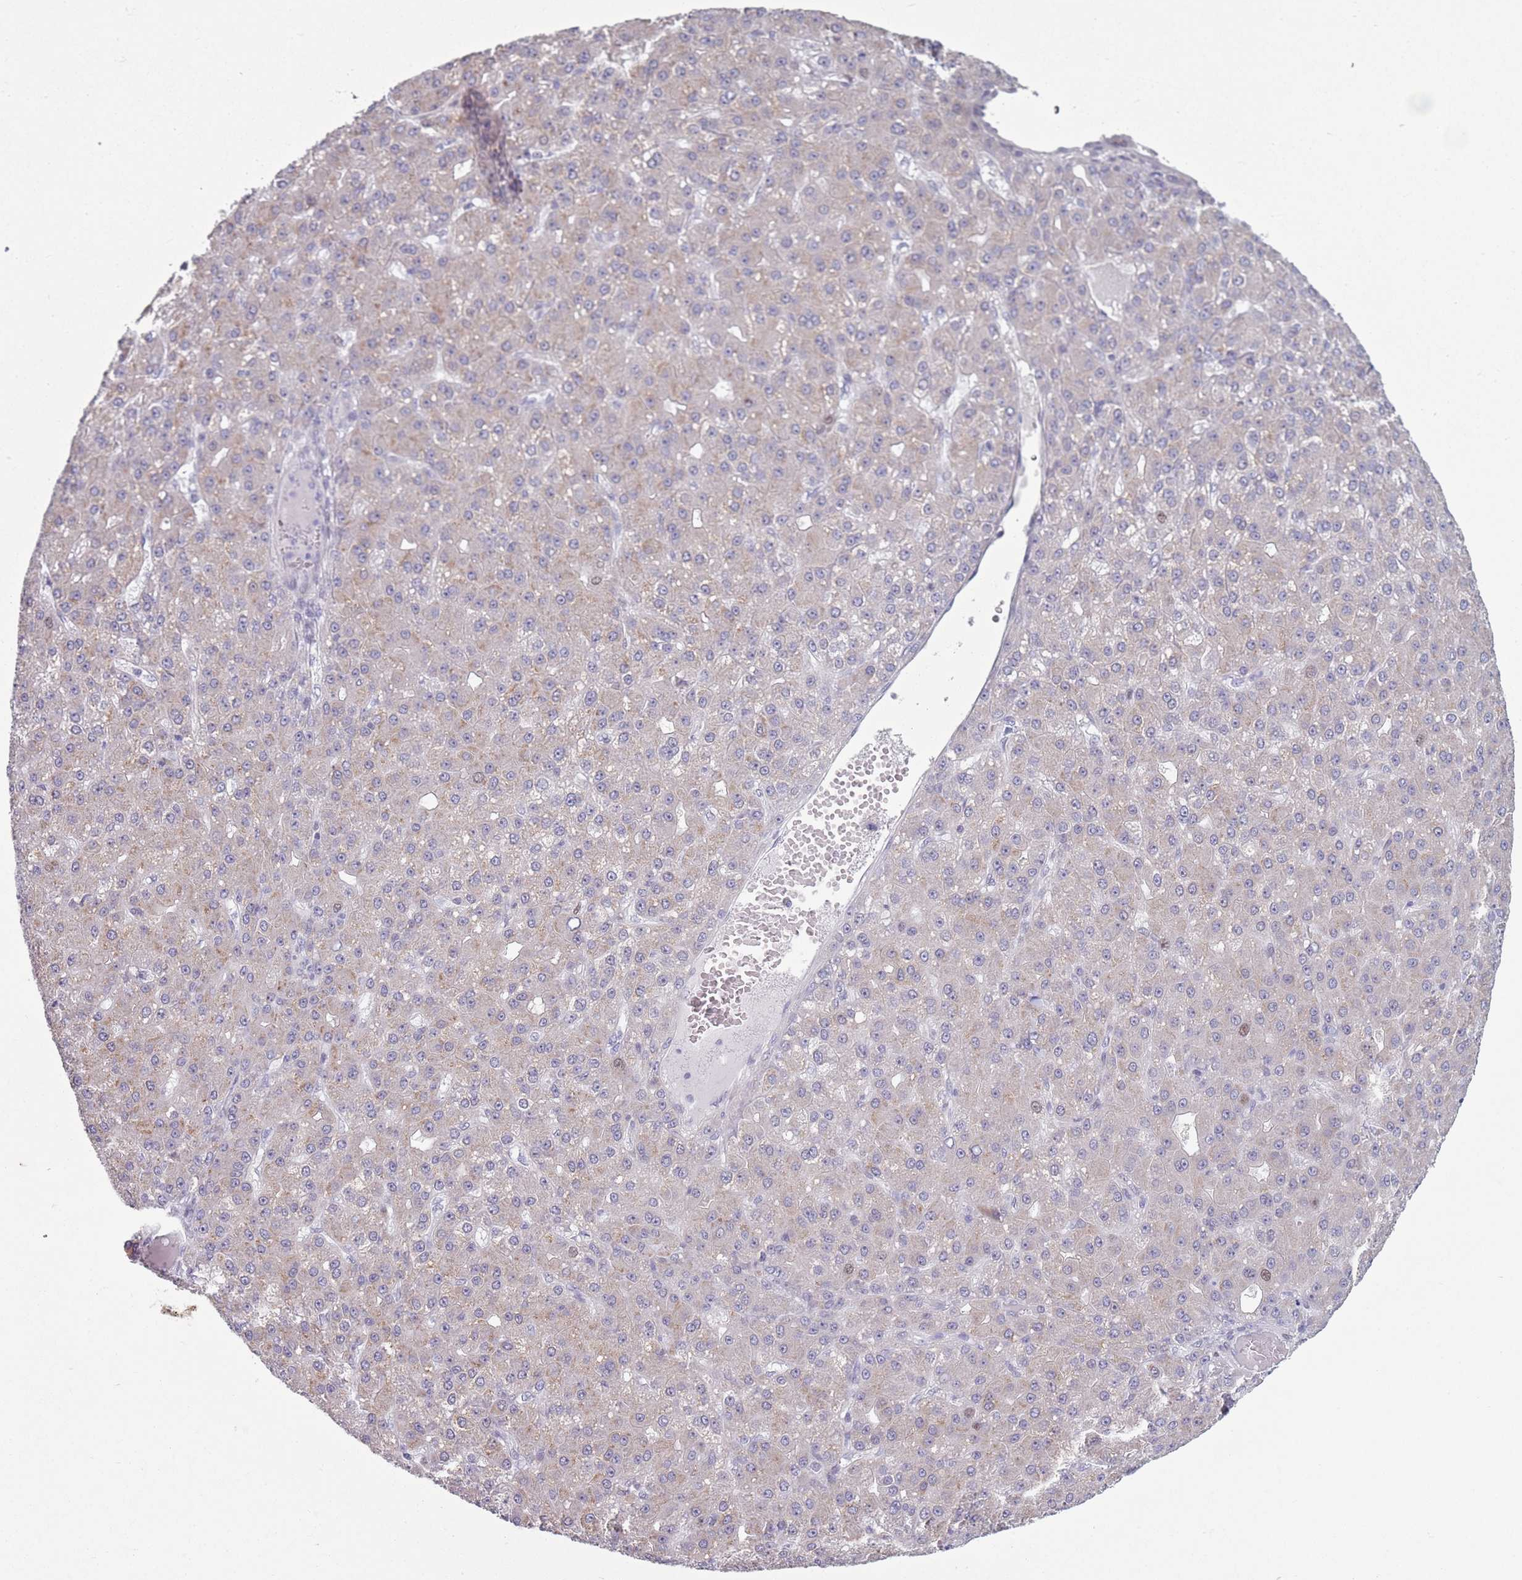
{"staining": {"intensity": "weak", "quantity": "<25%", "location": "cytoplasmic/membranous"}, "tissue": "liver cancer", "cell_type": "Tumor cells", "image_type": "cancer", "snomed": [{"axis": "morphology", "description": "Carcinoma, Hepatocellular, NOS"}, {"axis": "topography", "description": "Liver"}], "caption": "The photomicrograph demonstrates no staining of tumor cells in liver hepatocellular carcinoma.", "gene": "ZKSCAN2", "patient": {"sex": "male", "age": 67}}